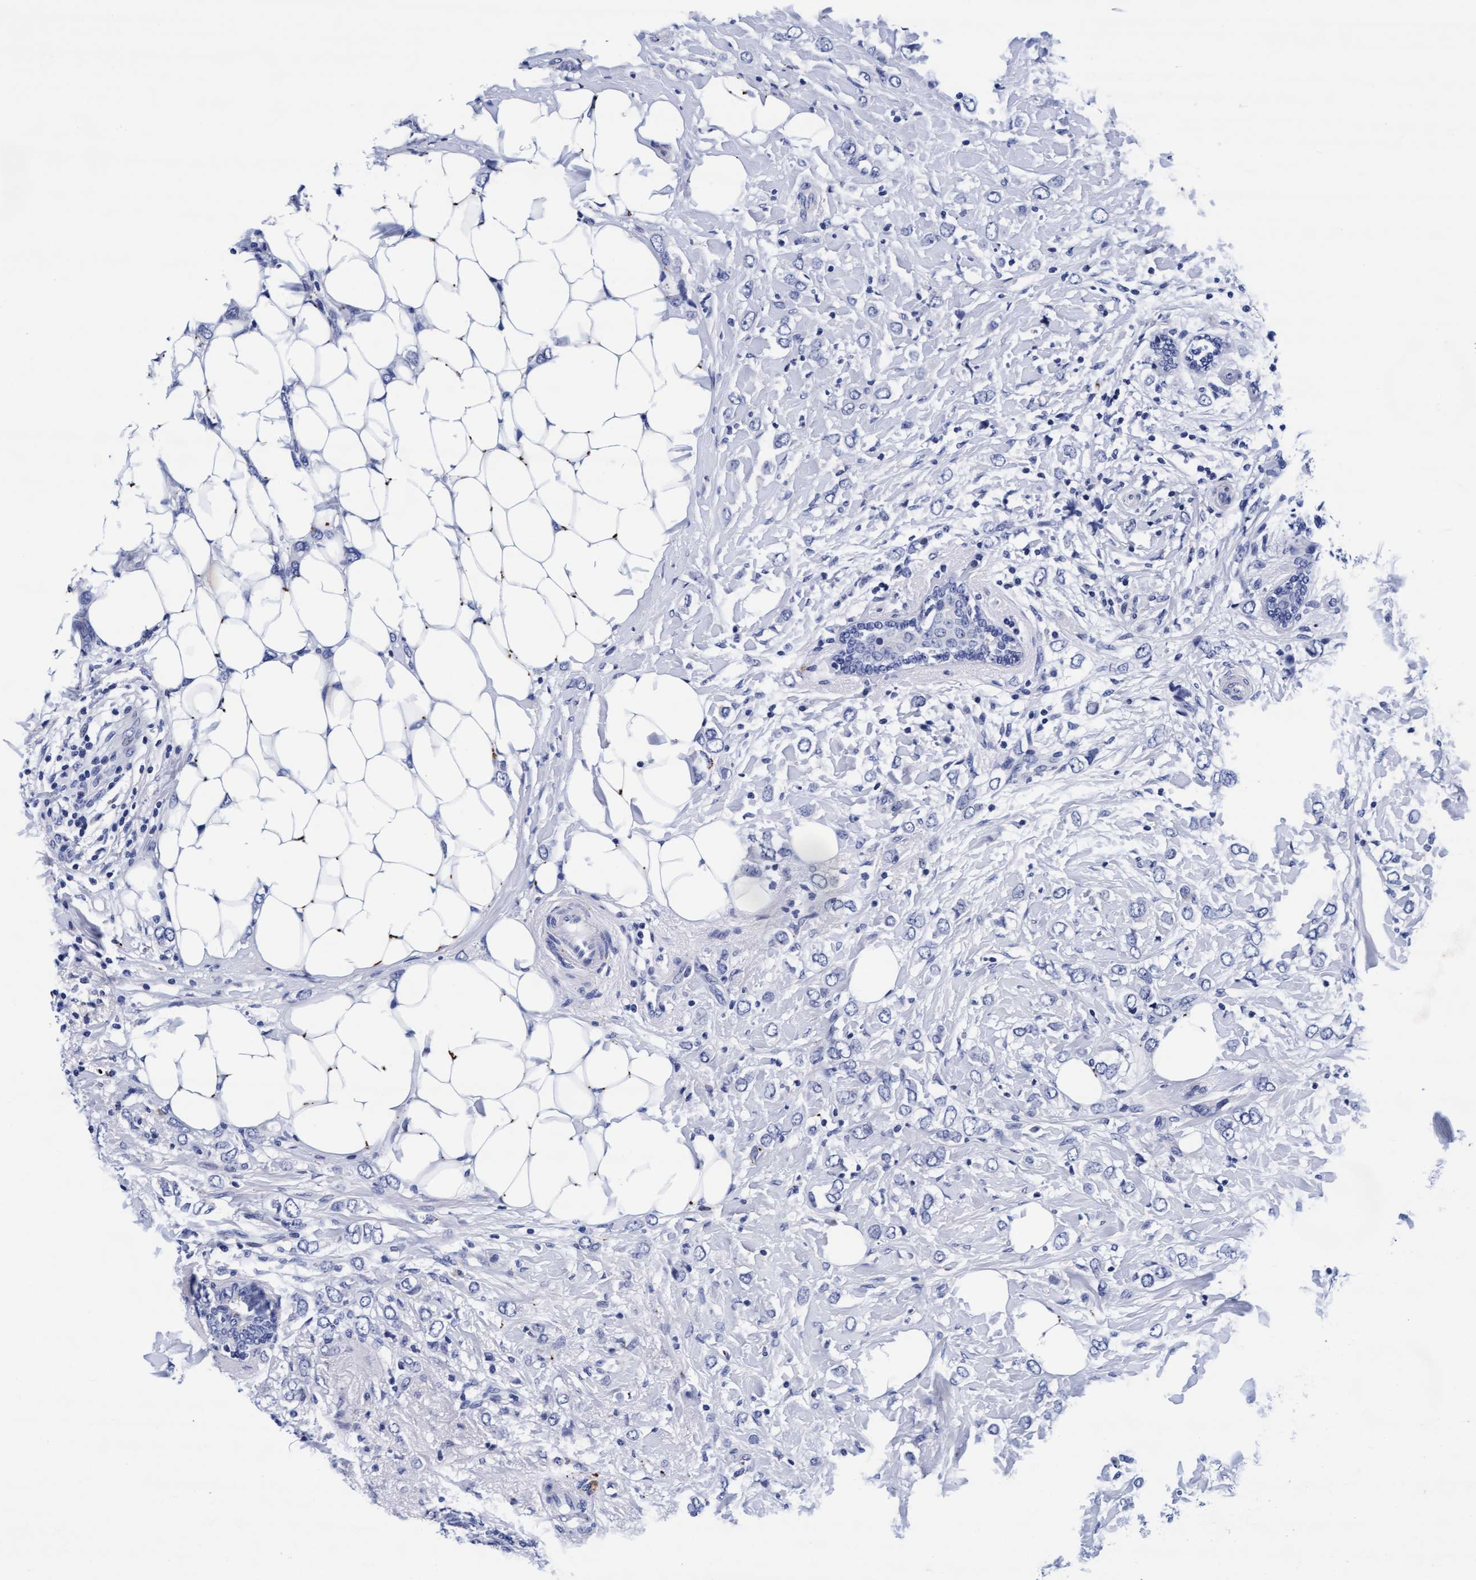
{"staining": {"intensity": "negative", "quantity": "none", "location": "none"}, "tissue": "breast cancer", "cell_type": "Tumor cells", "image_type": "cancer", "snomed": [{"axis": "morphology", "description": "Normal tissue, NOS"}, {"axis": "morphology", "description": "Lobular carcinoma"}, {"axis": "topography", "description": "Breast"}], "caption": "Tumor cells are negative for protein expression in human lobular carcinoma (breast).", "gene": "ARSG", "patient": {"sex": "female", "age": 47}}